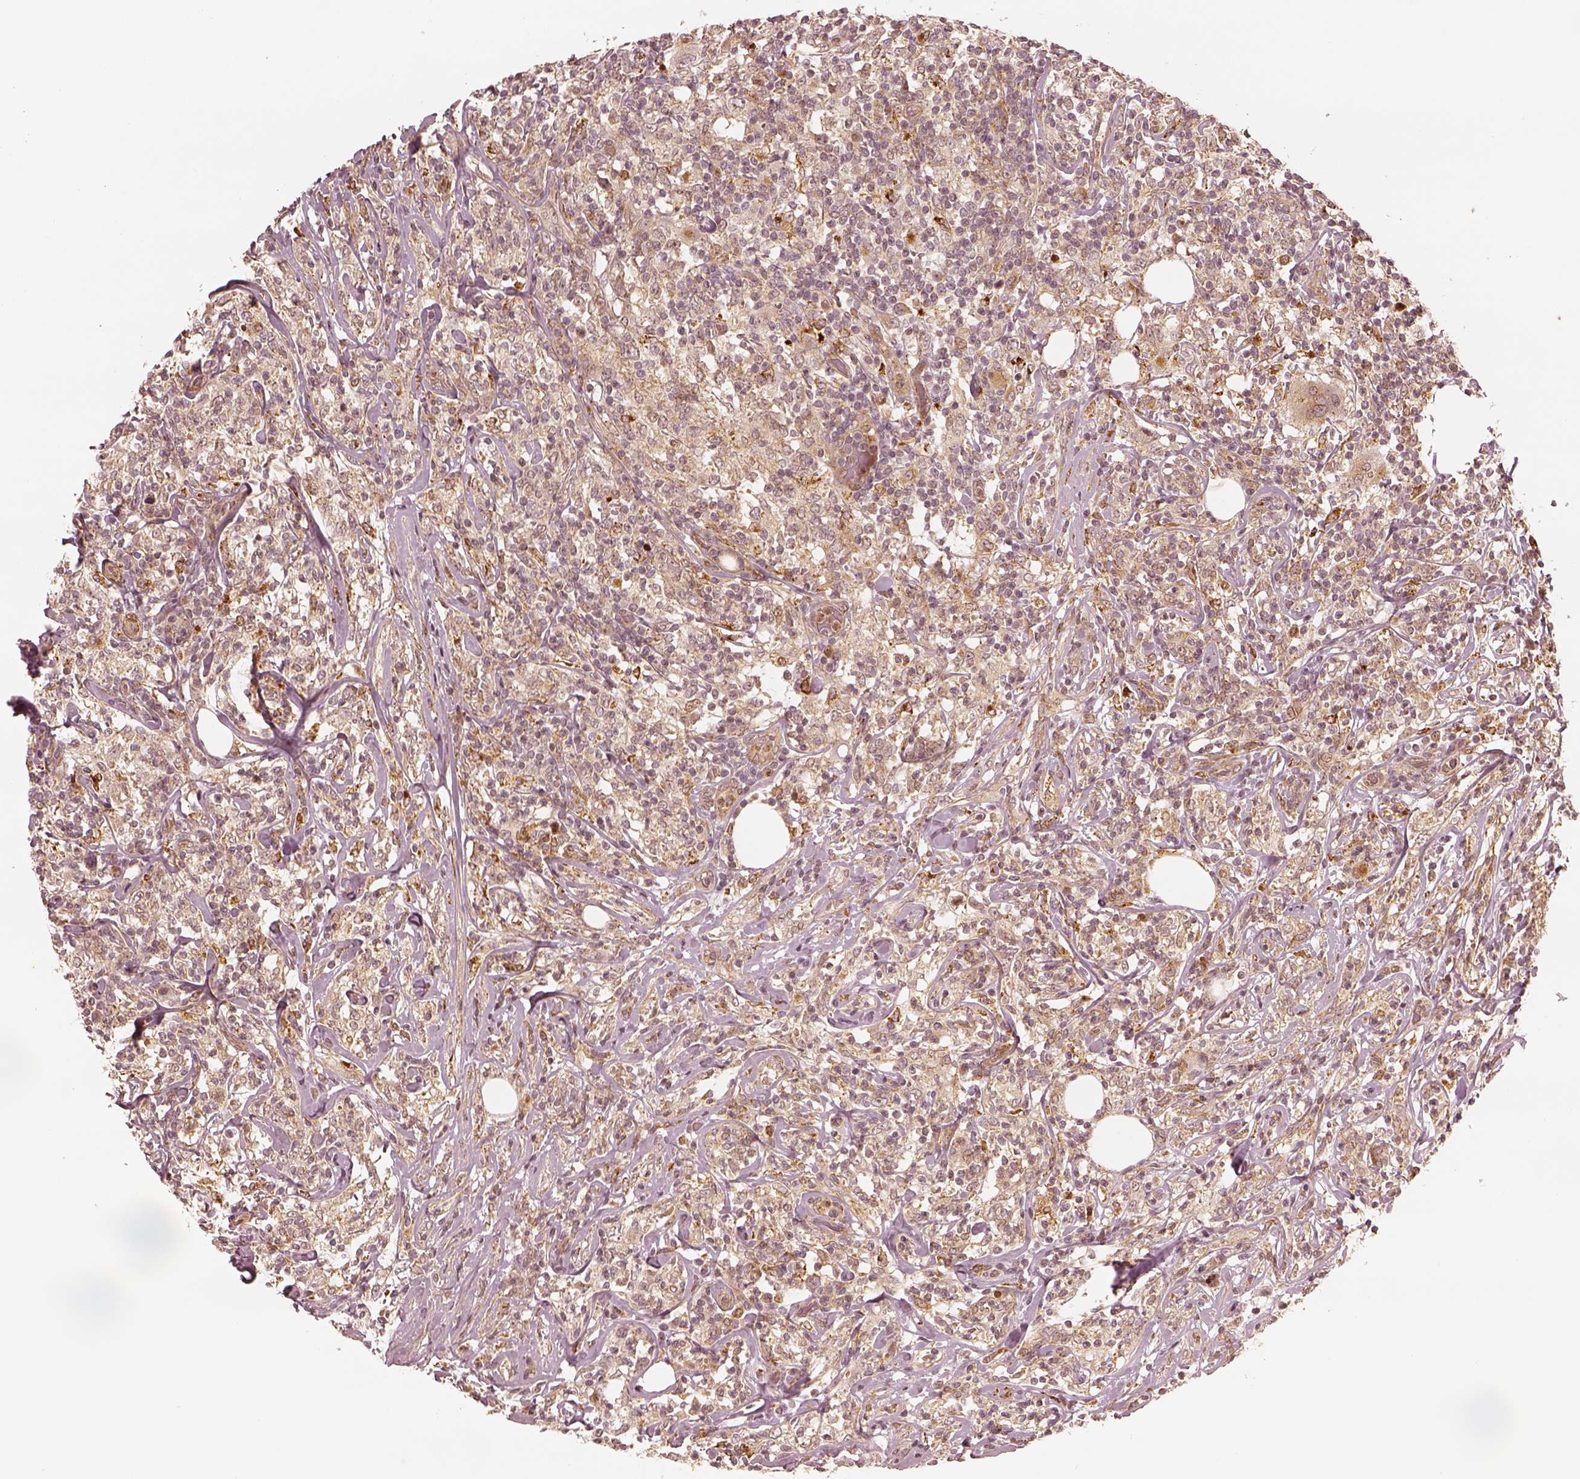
{"staining": {"intensity": "weak", "quantity": ">75%", "location": "cytoplasmic/membranous"}, "tissue": "lymphoma", "cell_type": "Tumor cells", "image_type": "cancer", "snomed": [{"axis": "morphology", "description": "Malignant lymphoma, non-Hodgkin's type, High grade"}, {"axis": "topography", "description": "Lymph node"}], "caption": "Immunohistochemical staining of human malignant lymphoma, non-Hodgkin's type (high-grade) exhibits low levels of weak cytoplasmic/membranous protein positivity in about >75% of tumor cells.", "gene": "SLC12A9", "patient": {"sex": "female", "age": 84}}